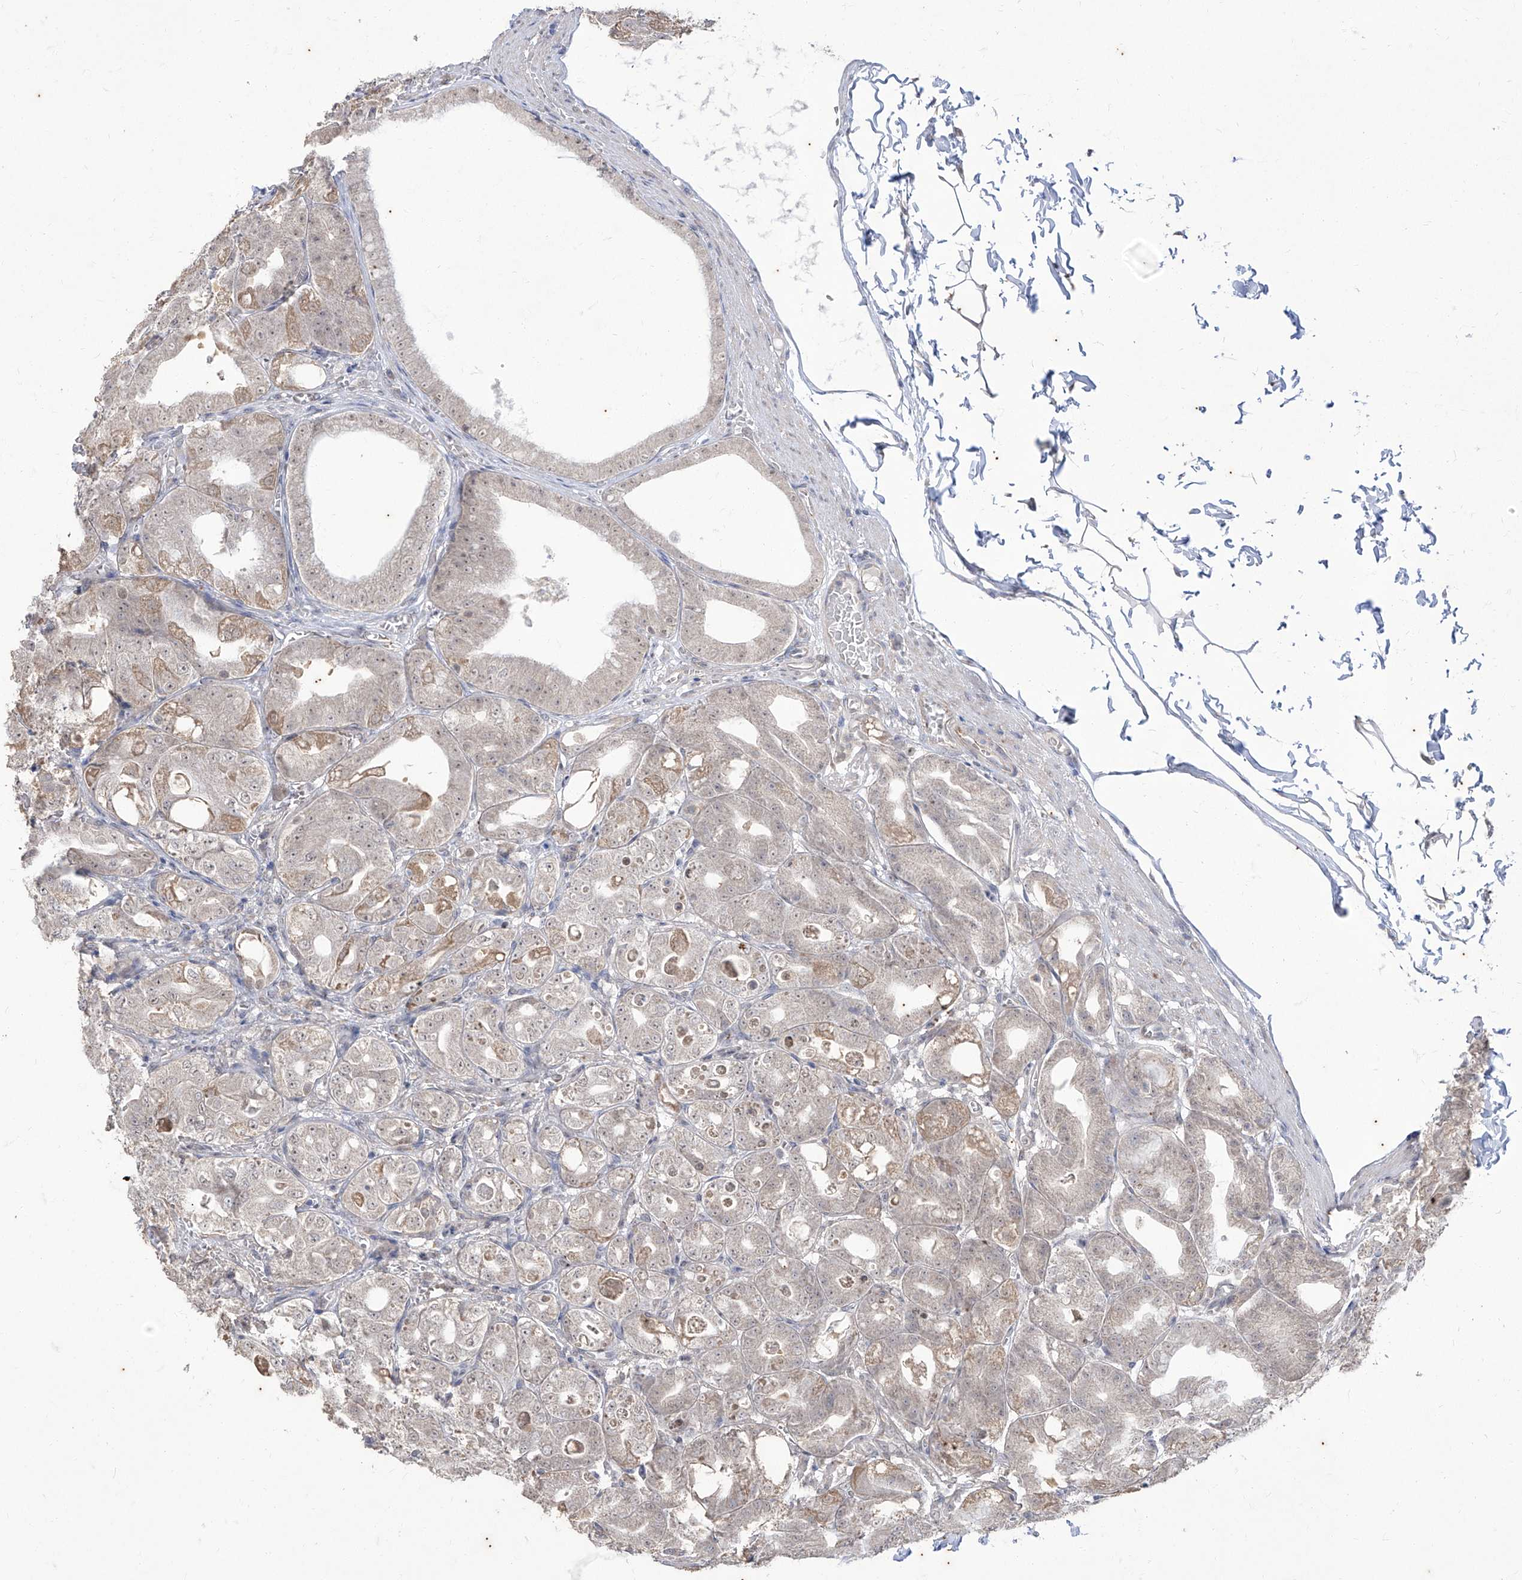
{"staining": {"intensity": "moderate", "quantity": "25%-75%", "location": "cytoplasmic/membranous"}, "tissue": "stomach", "cell_type": "Glandular cells", "image_type": "normal", "snomed": [{"axis": "morphology", "description": "Normal tissue, NOS"}, {"axis": "topography", "description": "Stomach, lower"}], "caption": "Moderate cytoplasmic/membranous protein expression is identified in approximately 25%-75% of glandular cells in stomach. (DAB IHC with brightfield microscopy, high magnification).", "gene": "PHF20L1", "patient": {"sex": "male", "age": 71}}